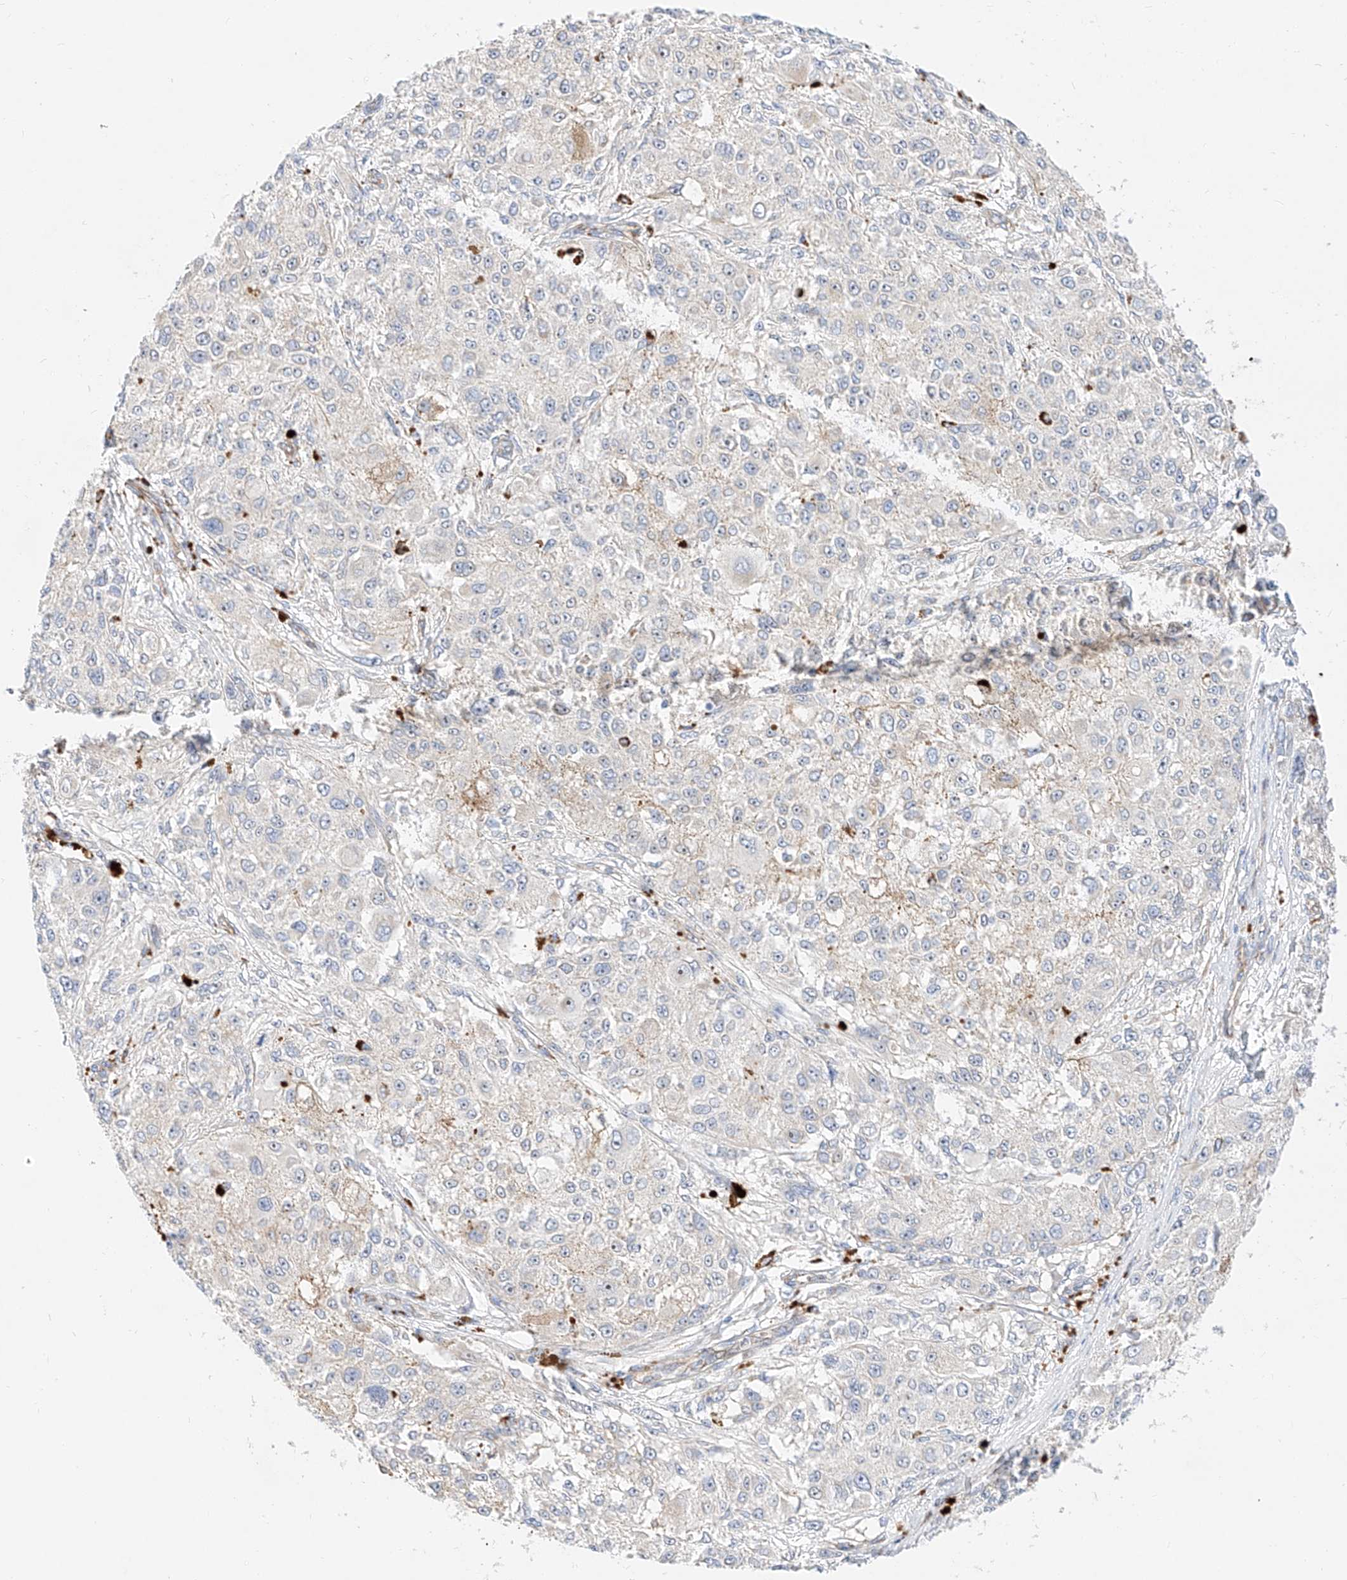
{"staining": {"intensity": "negative", "quantity": "none", "location": "none"}, "tissue": "melanoma", "cell_type": "Tumor cells", "image_type": "cancer", "snomed": [{"axis": "morphology", "description": "Necrosis, NOS"}, {"axis": "morphology", "description": "Malignant melanoma, NOS"}, {"axis": "topography", "description": "Skin"}], "caption": "This image is of melanoma stained with immunohistochemistry to label a protein in brown with the nuclei are counter-stained blue. There is no staining in tumor cells. Nuclei are stained in blue.", "gene": "CST9", "patient": {"sex": "female", "age": 87}}